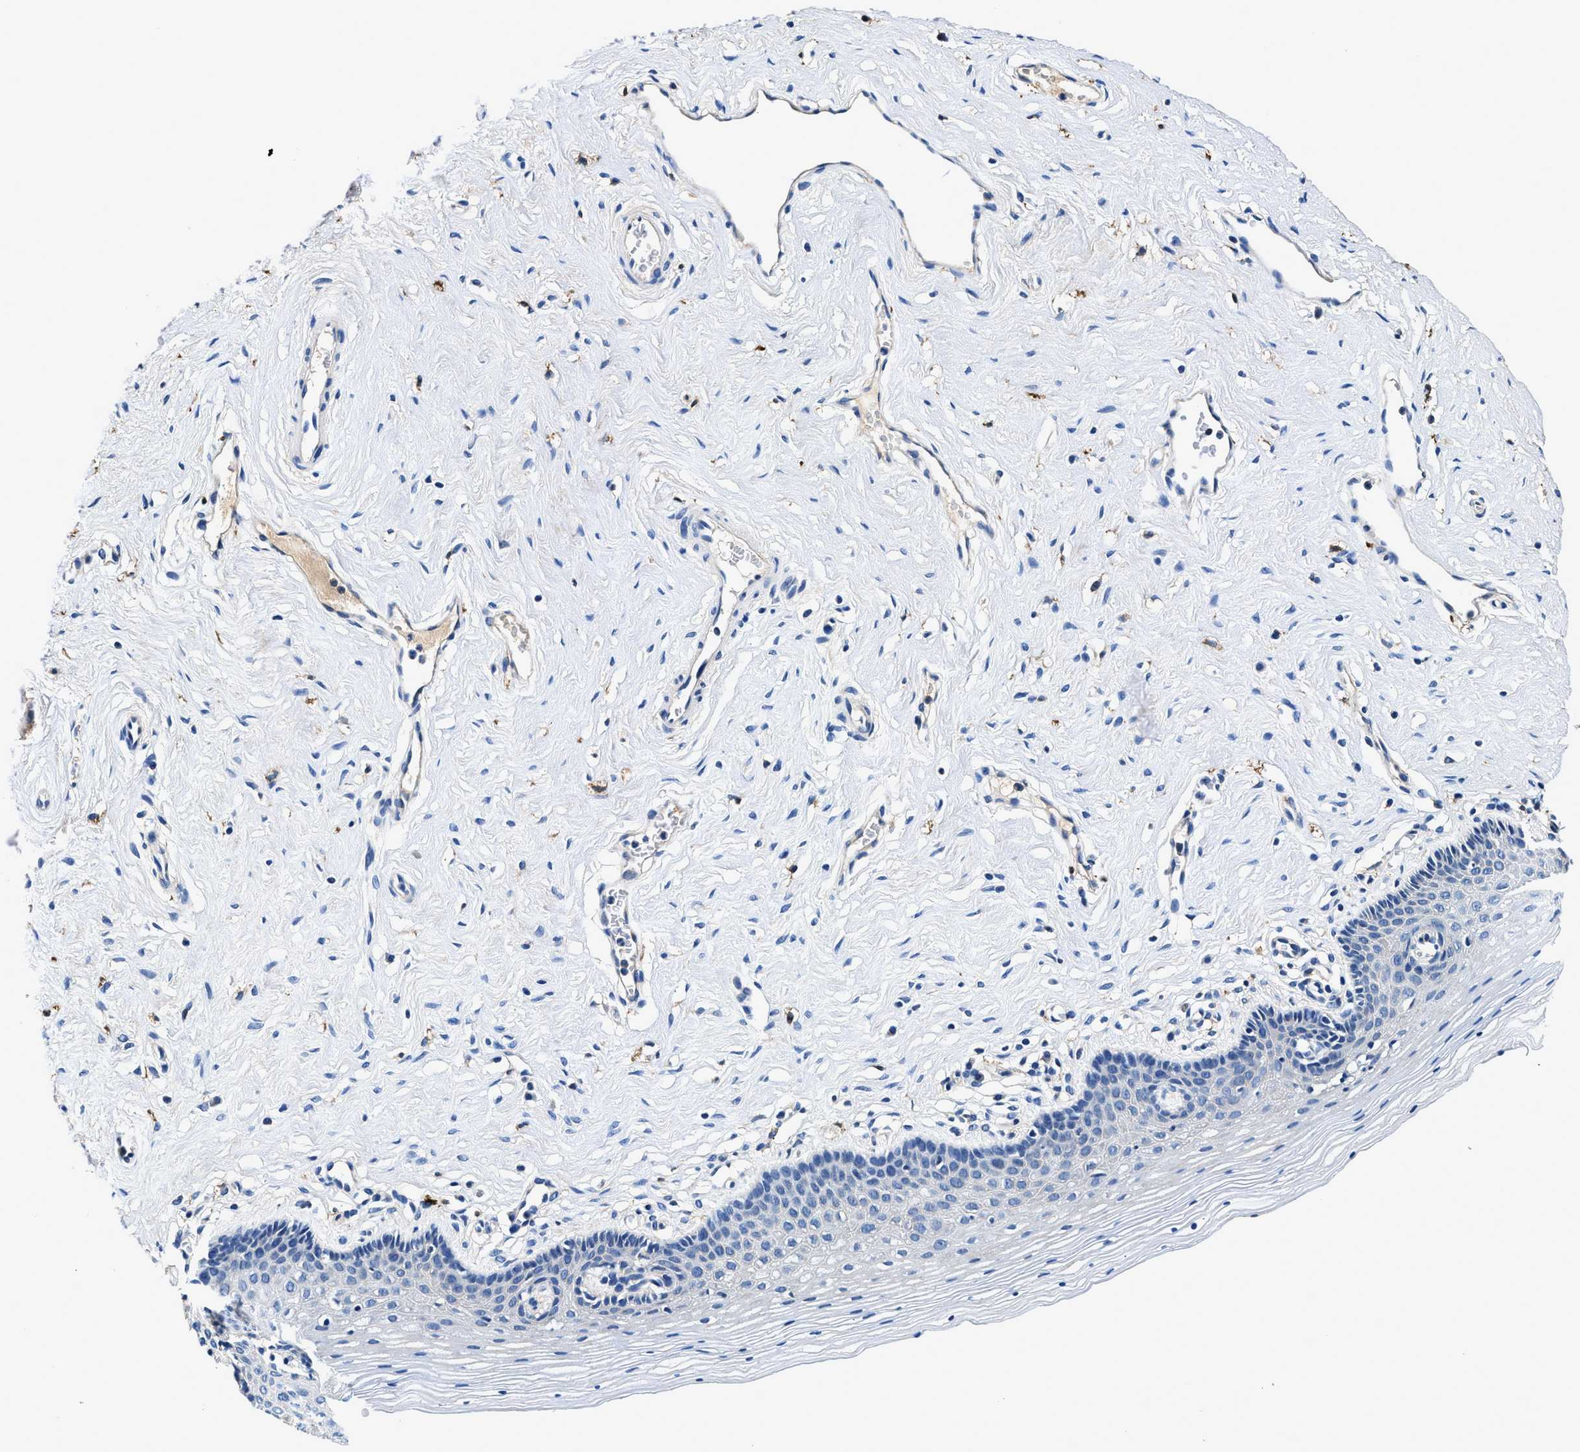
{"staining": {"intensity": "negative", "quantity": "none", "location": "none"}, "tissue": "vagina", "cell_type": "Squamous epithelial cells", "image_type": "normal", "snomed": [{"axis": "morphology", "description": "Normal tissue, NOS"}, {"axis": "topography", "description": "Vagina"}], "caption": "This is an immunohistochemistry (IHC) photomicrograph of normal human vagina. There is no staining in squamous epithelial cells.", "gene": "ZFAND3", "patient": {"sex": "female", "age": 32}}